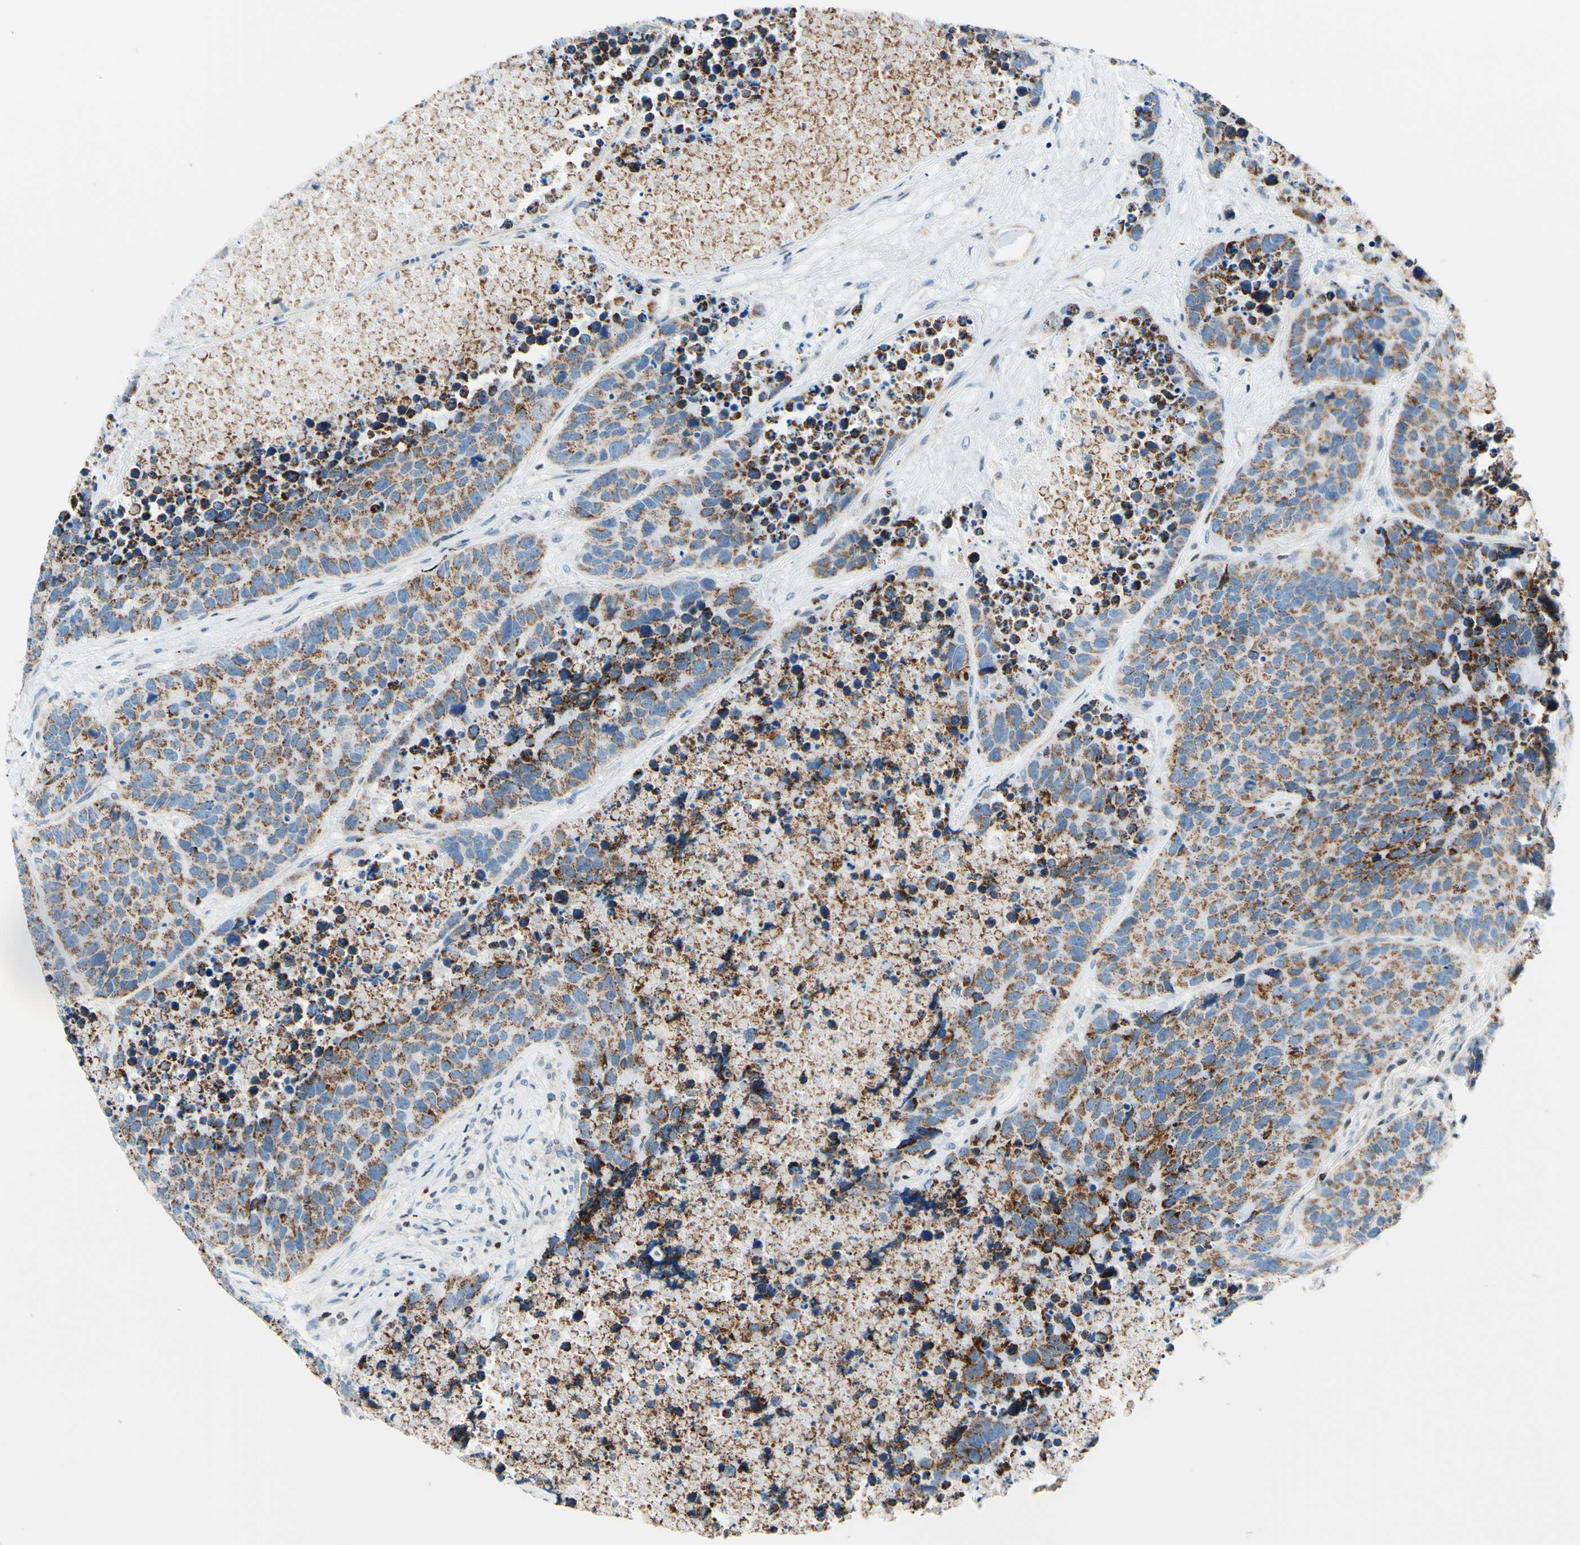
{"staining": {"intensity": "moderate", "quantity": ">75%", "location": "cytoplasmic/membranous"}, "tissue": "carcinoid", "cell_type": "Tumor cells", "image_type": "cancer", "snomed": [{"axis": "morphology", "description": "Carcinoid, malignant, NOS"}, {"axis": "topography", "description": "Lung"}], "caption": "Immunohistochemical staining of carcinoid (malignant) demonstrates medium levels of moderate cytoplasmic/membranous protein staining in approximately >75% of tumor cells.", "gene": "CBX7", "patient": {"sex": "male", "age": 60}}